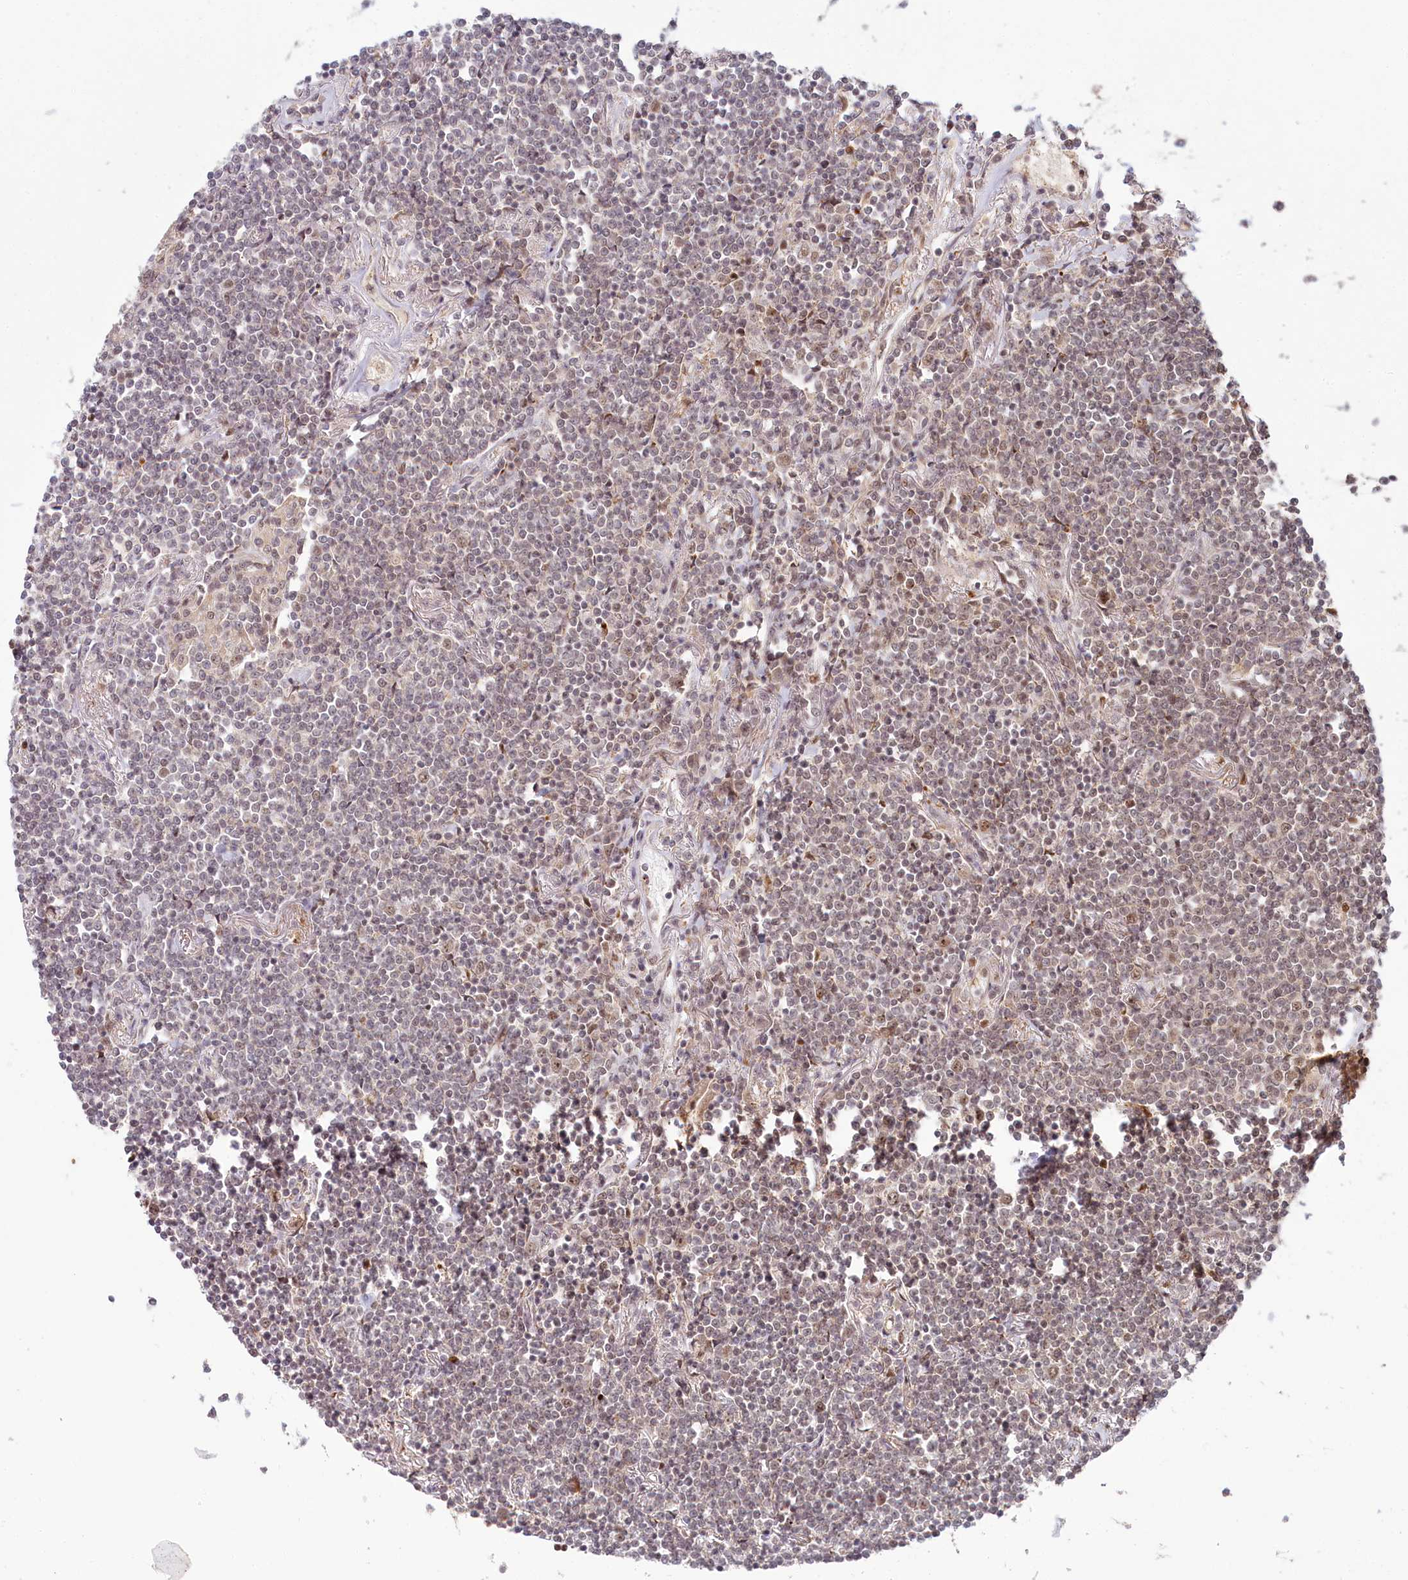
{"staining": {"intensity": "weak", "quantity": "<25%", "location": "nuclear"}, "tissue": "lymphoma", "cell_type": "Tumor cells", "image_type": "cancer", "snomed": [{"axis": "morphology", "description": "Malignant lymphoma, non-Hodgkin's type, Low grade"}, {"axis": "topography", "description": "Lung"}], "caption": "This is a image of immunohistochemistry staining of low-grade malignant lymphoma, non-Hodgkin's type, which shows no staining in tumor cells. (Stains: DAB IHC with hematoxylin counter stain, Microscopy: brightfield microscopy at high magnification).", "gene": "WAPL", "patient": {"sex": "female", "age": 71}}